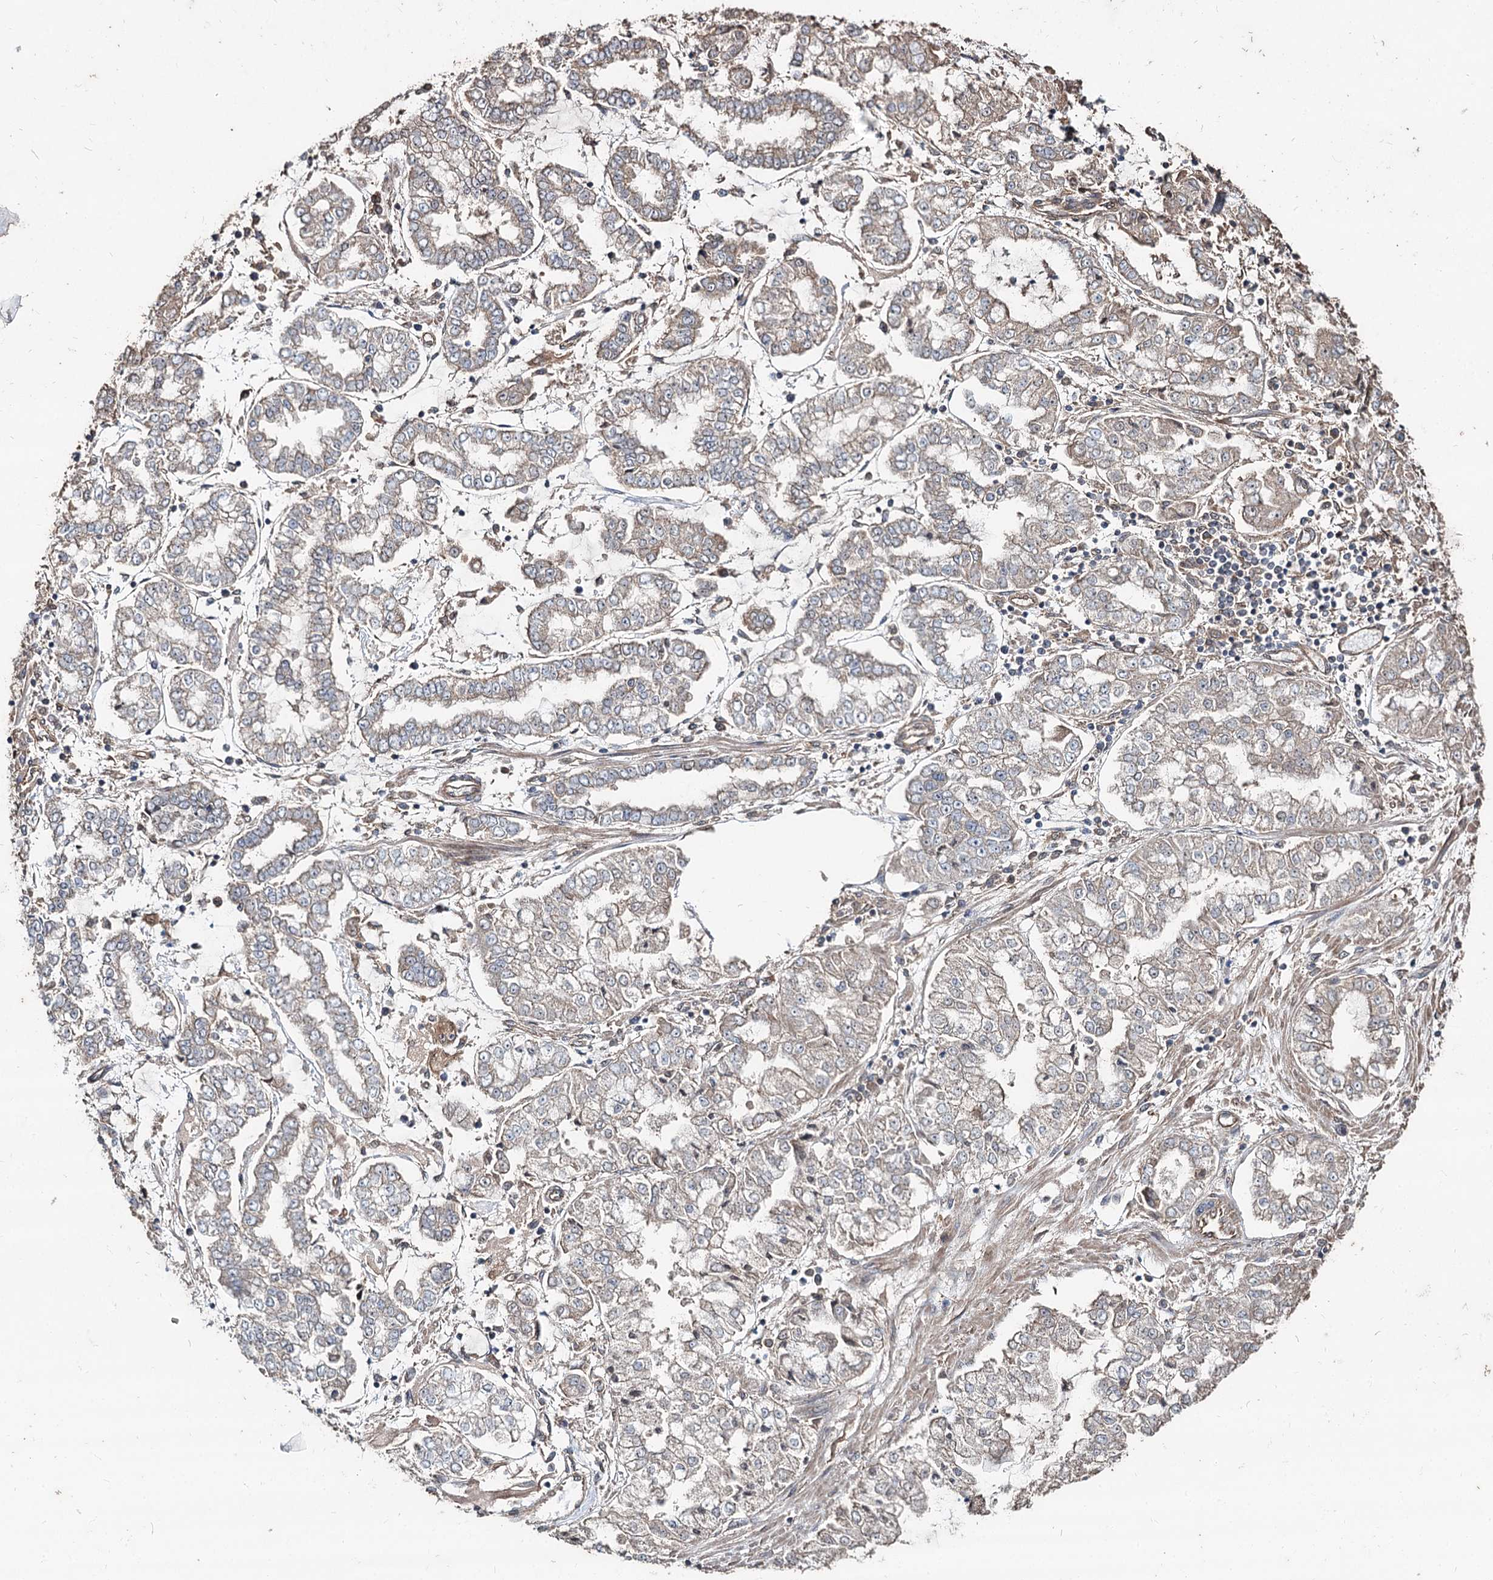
{"staining": {"intensity": "weak", "quantity": "<25%", "location": "cytoplasmic/membranous"}, "tissue": "stomach cancer", "cell_type": "Tumor cells", "image_type": "cancer", "snomed": [{"axis": "morphology", "description": "Adenocarcinoma, NOS"}, {"axis": "topography", "description": "Stomach"}], "caption": "Immunohistochemical staining of human stomach cancer demonstrates no significant expression in tumor cells.", "gene": "SPART", "patient": {"sex": "male", "age": 76}}